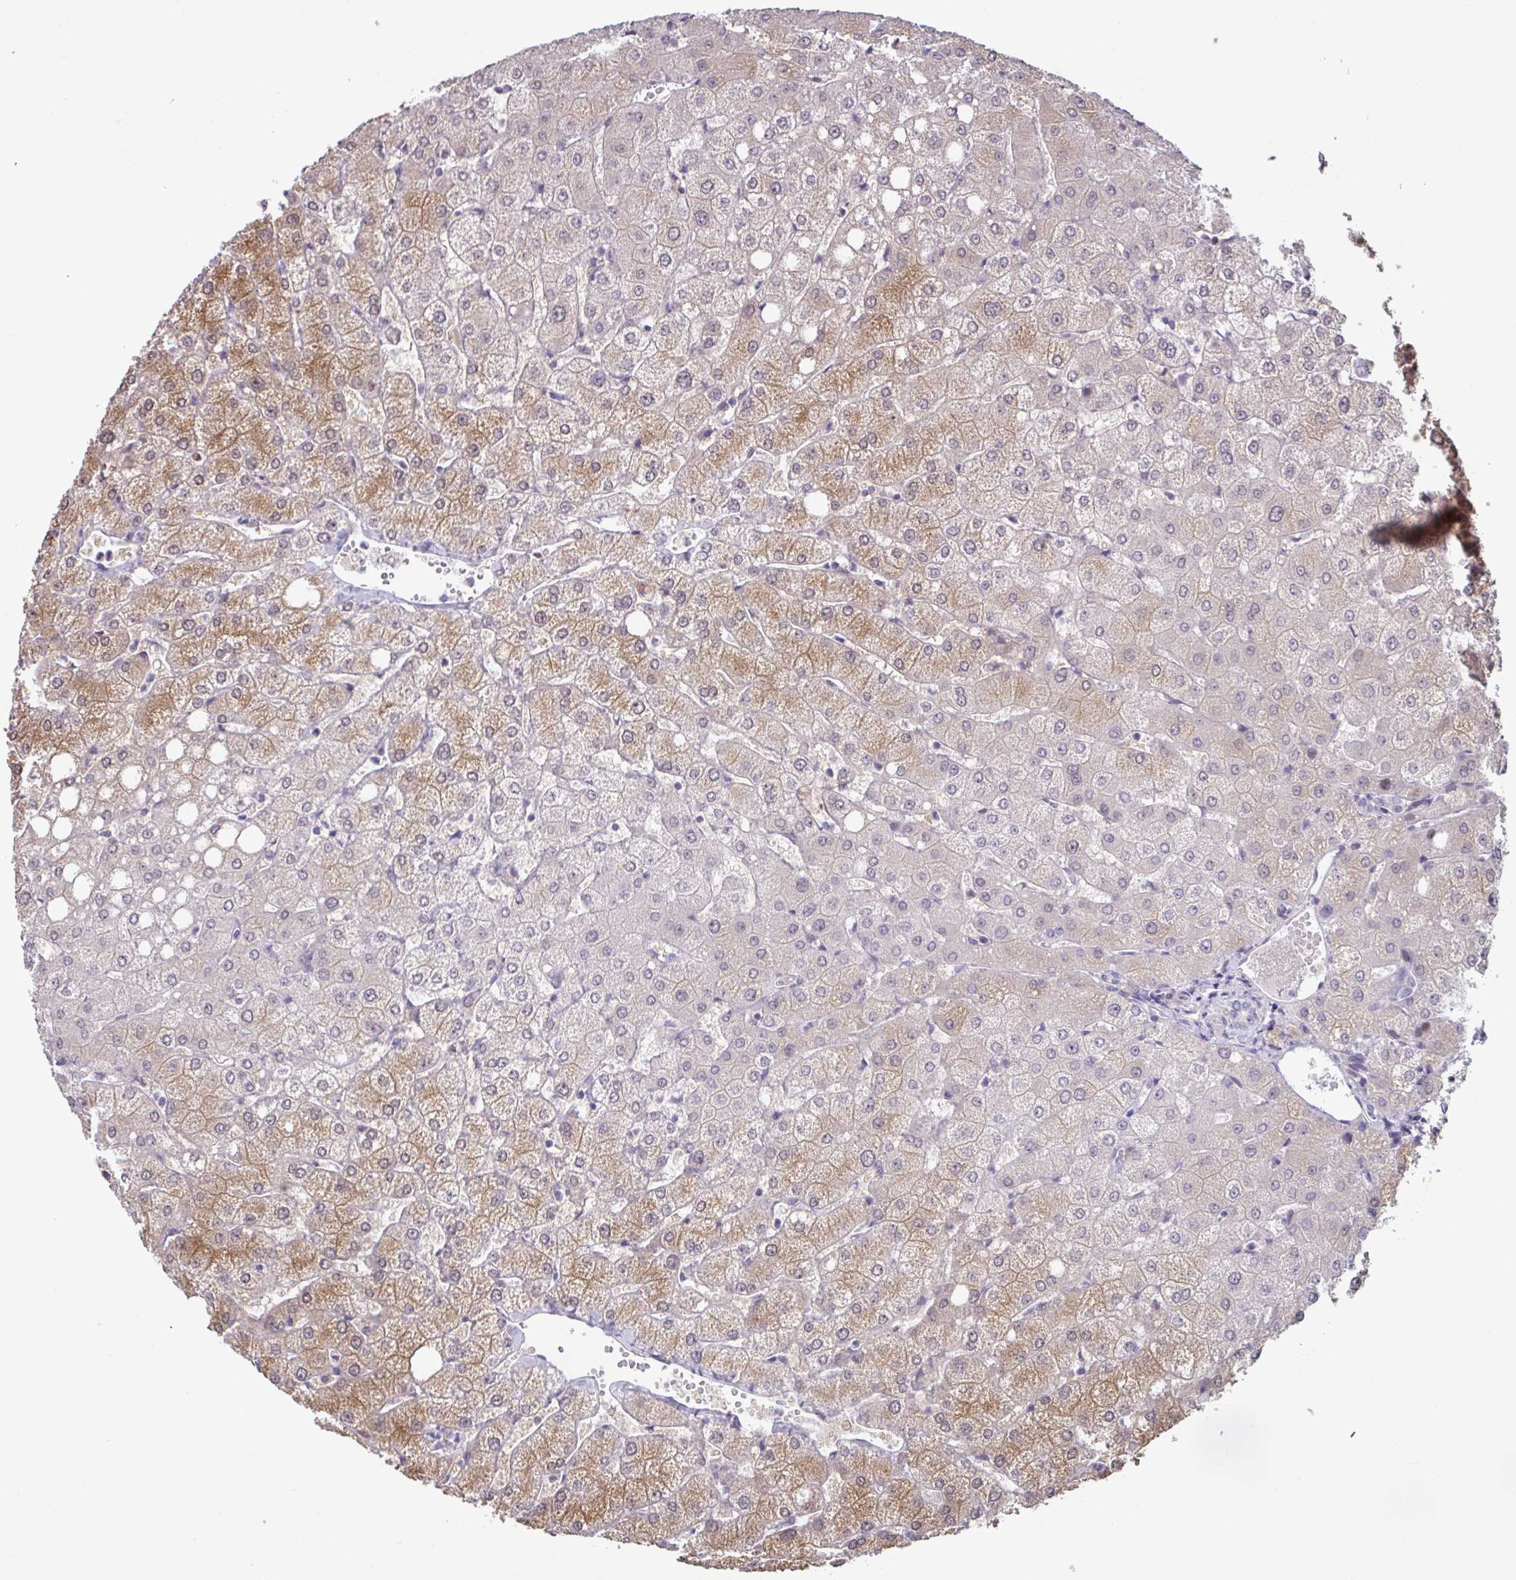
{"staining": {"intensity": "negative", "quantity": "none", "location": "none"}, "tissue": "liver", "cell_type": "Cholangiocytes", "image_type": "normal", "snomed": [{"axis": "morphology", "description": "Normal tissue, NOS"}, {"axis": "topography", "description": "Liver"}], "caption": "Immunohistochemistry (IHC) micrograph of benign liver: liver stained with DAB shows no significant protein staining in cholangiocytes.", "gene": "USP35", "patient": {"sex": "female", "age": 54}}